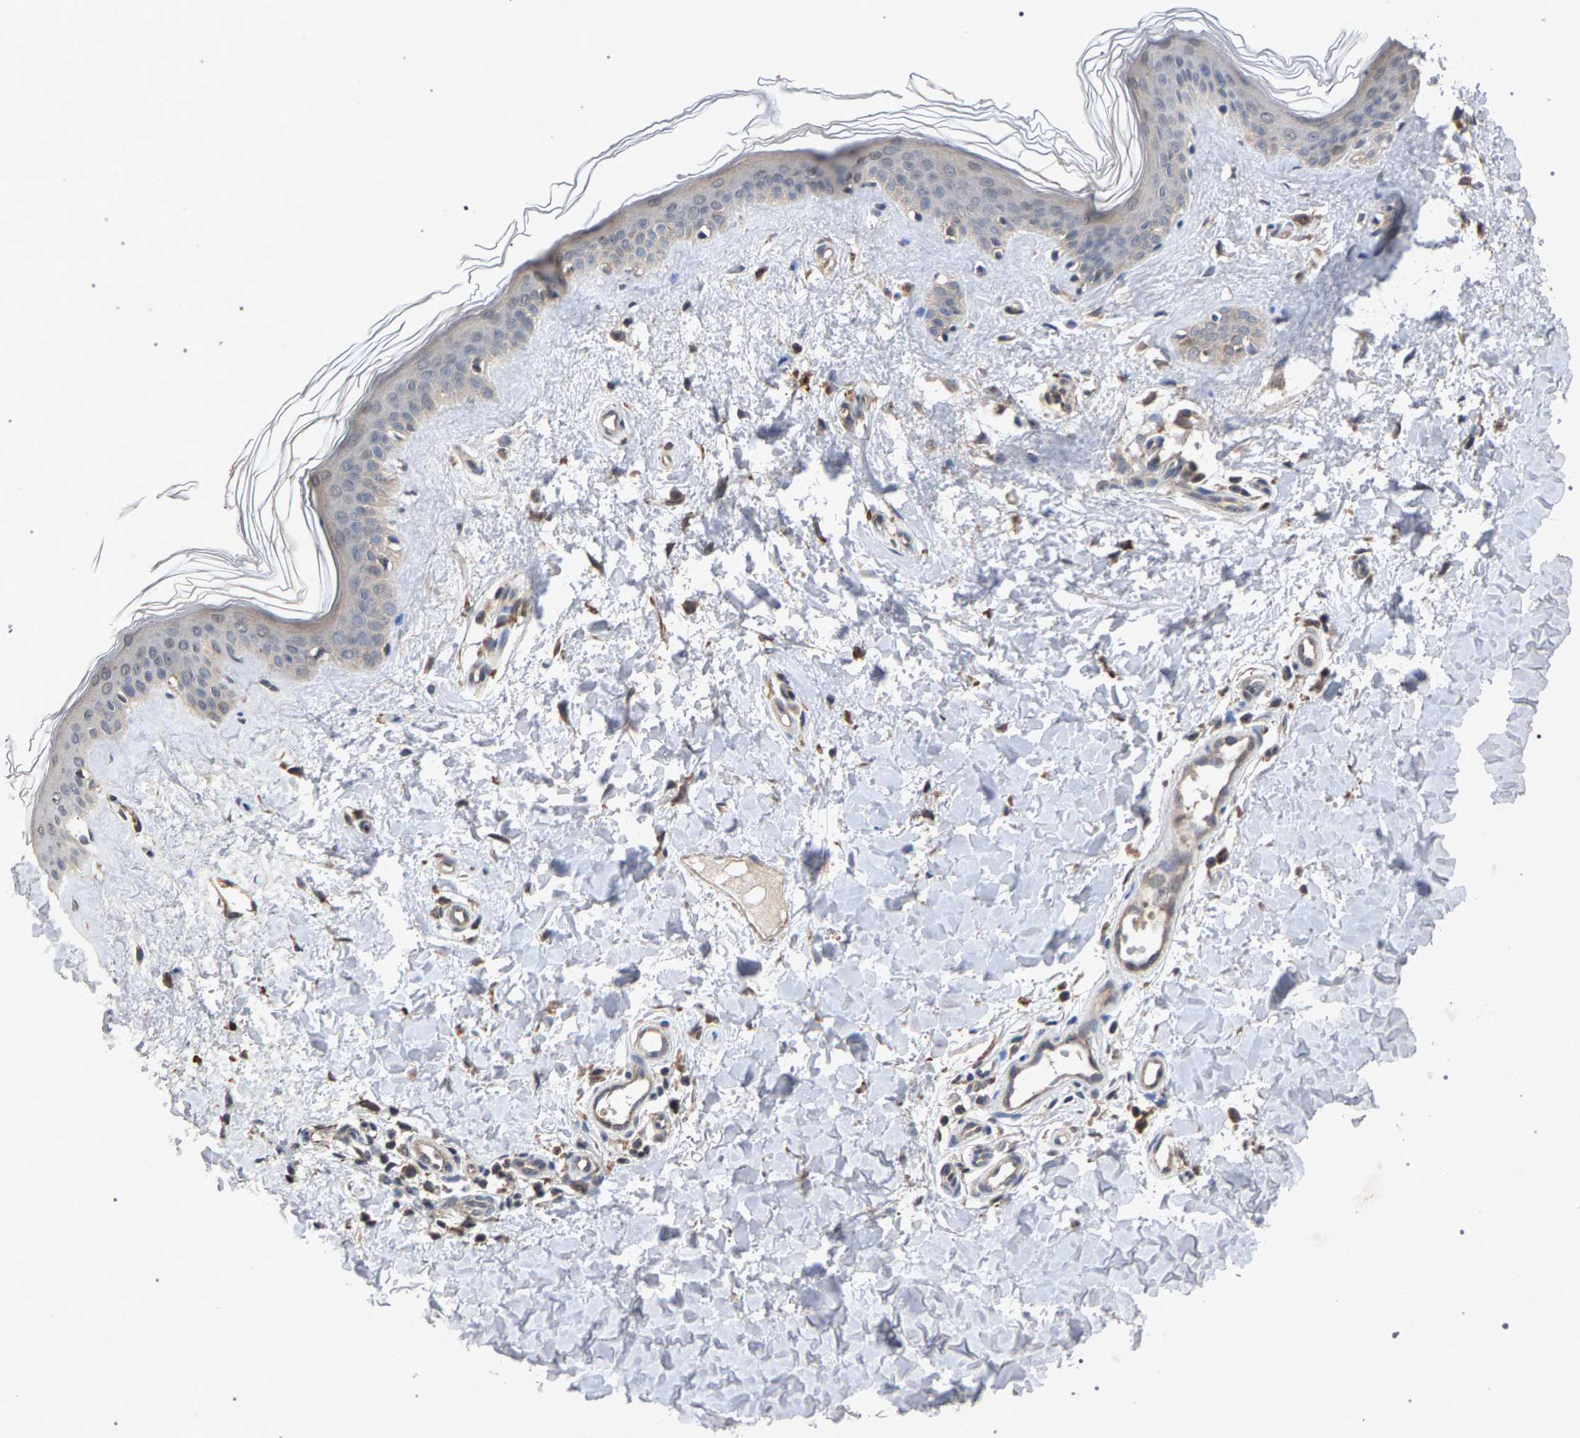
{"staining": {"intensity": "moderate", "quantity": ">75%", "location": "cytoplasmic/membranous"}, "tissue": "skin", "cell_type": "Fibroblasts", "image_type": "normal", "snomed": [{"axis": "morphology", "description": "Normal tissue, NOS"}, {"axis": "topography", "description": "Skin"}], "caption": "Human skin stained with a brown dye displays moderate cytoplasmic/membranous positive positivity in about >75% of fibroblasts.", "gene": "SLC4A4", "patient": {"sex": "female", "age": 41}}